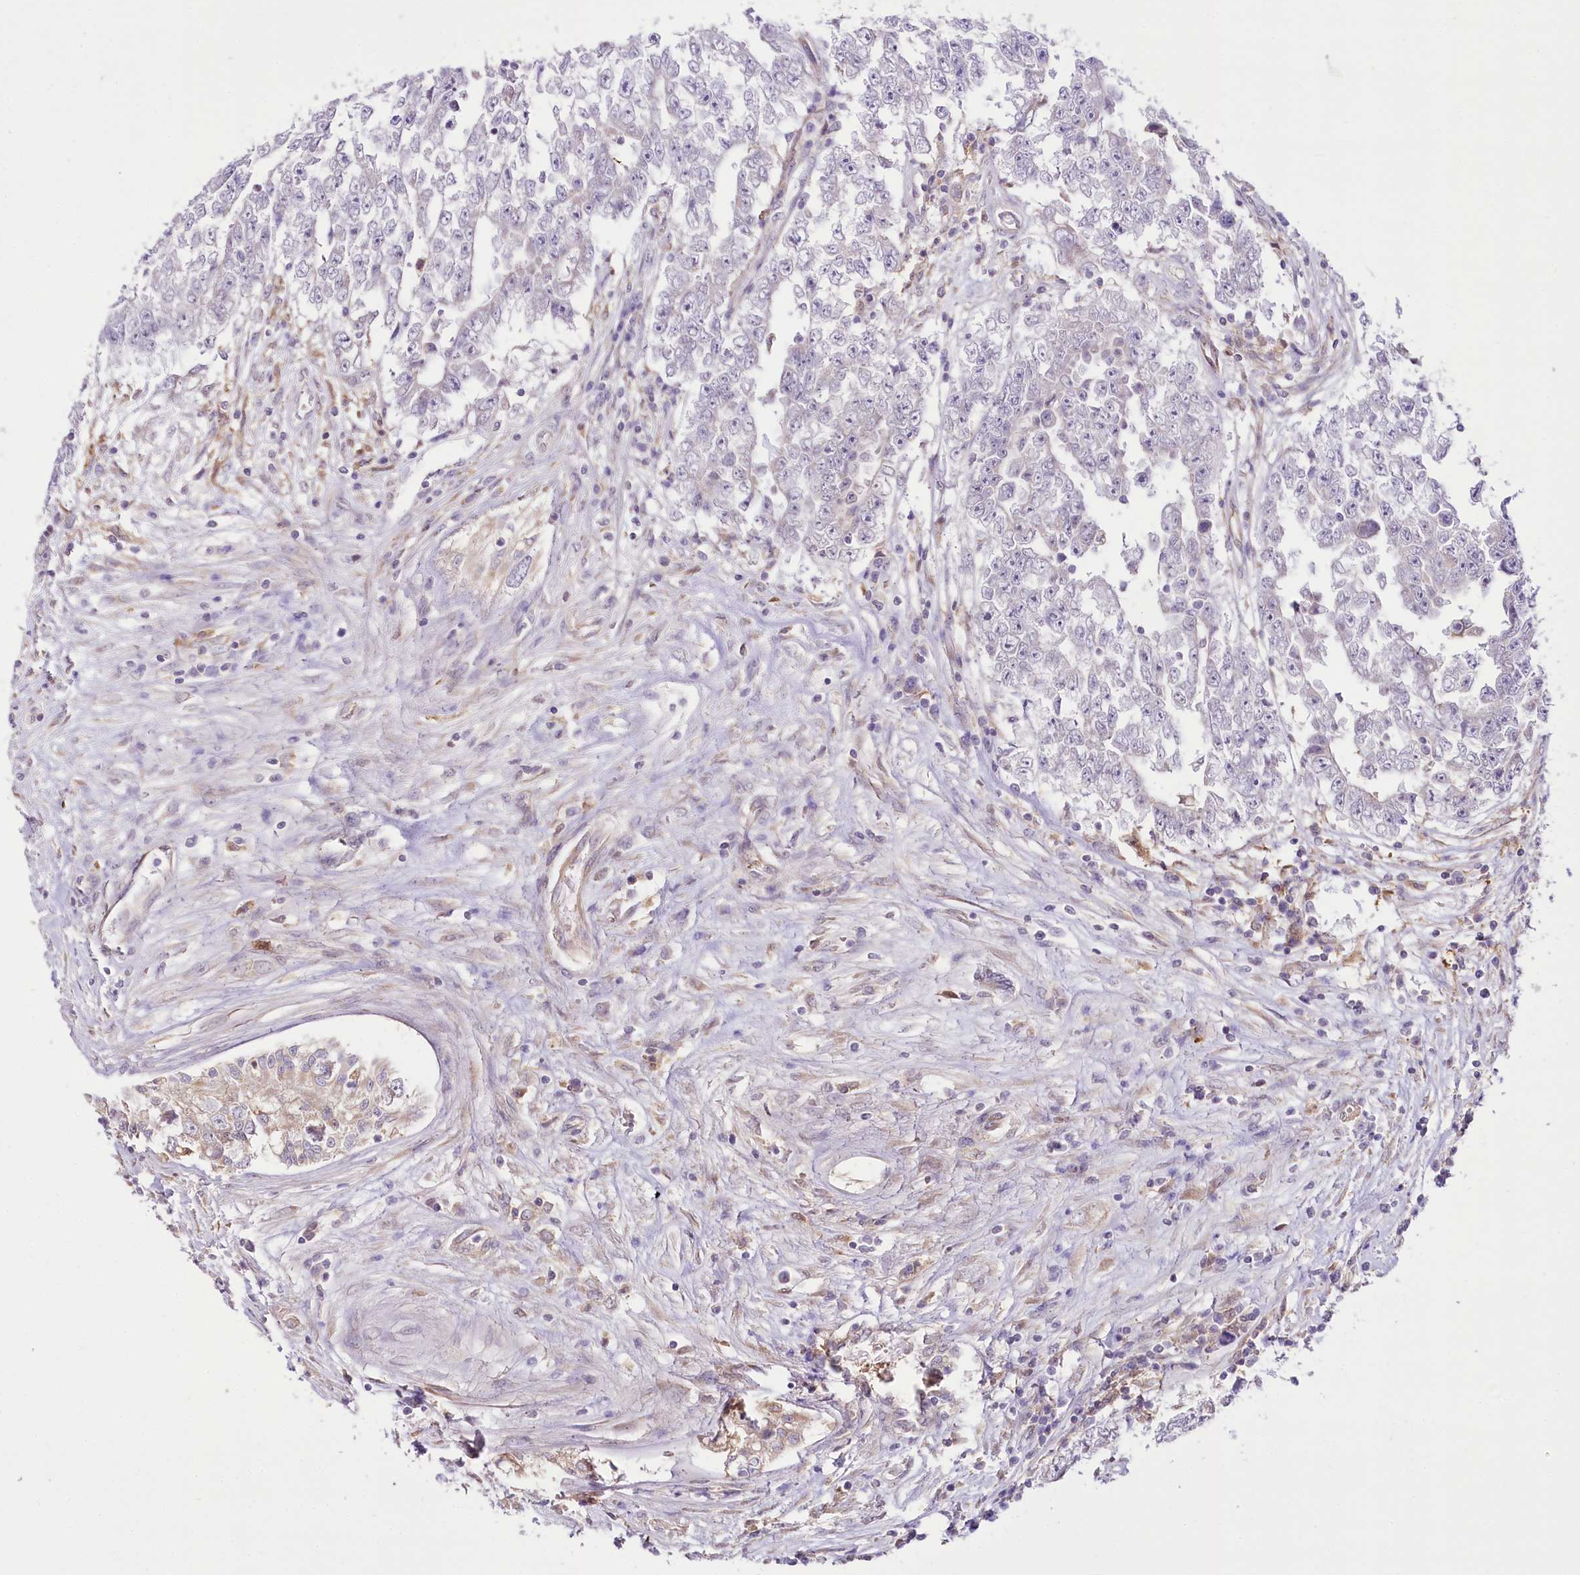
{"staining": {"intensity": "negative", "quantity": "none", "location": "none"}, "tissue": "testis cancer", "cell_type": "Tumor cells", "image_type": "cancer", "snomed": [{"axis": "morphology", "description": "Carcinoma, Embryonal, NOS"}, {"axis": "topography", "description": "Testis"}], "caption": "IHC image of neoplastic tissue: testis cancer stained with DAB displays no significant protein staining in tumor cells.", "gene": "DPYD", "patient": {"sex": "male", "age": 25}}